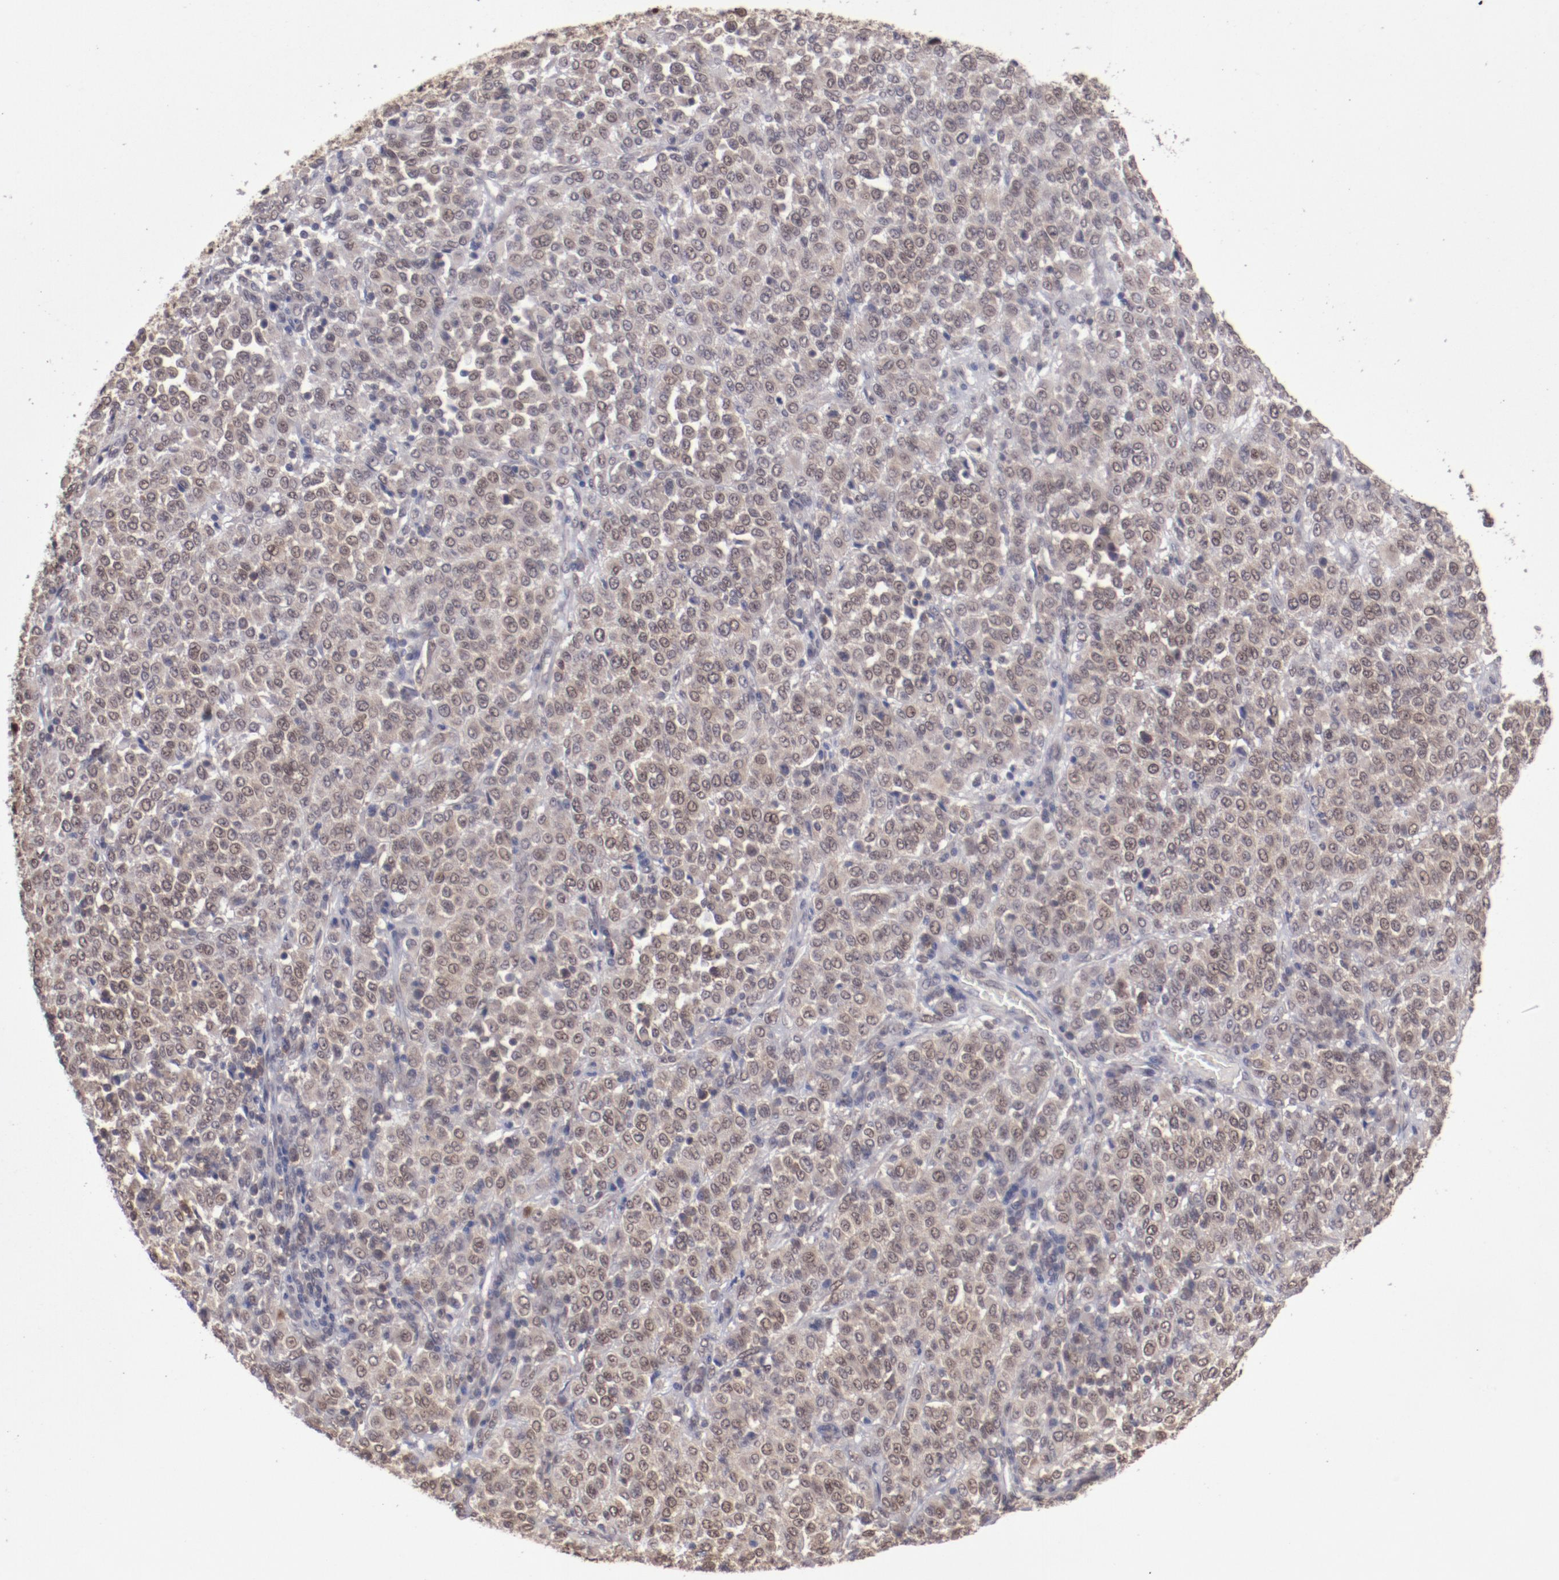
{"staining": {"intensity": "weak", "quantity": ">75%", "location": "cytoplasmic/membranous,nuclear"}, "tissue": "melanoma", "cell_type": "Tumor cells", "image_type": "cancer", "snomed": [{"axis": "morphology", "description": "Malignant melanoma, Metastatic site"}, {"axis": "topography", "description": "Pancreas"}], "caption": "This is a histology image of IHC staining of melanoma, which shows weak expression in the cytoplasmic/membranous and nuclear of tumor cells.", "gene": "ARNT", "patient": {"sex": "female", "age": 30}}